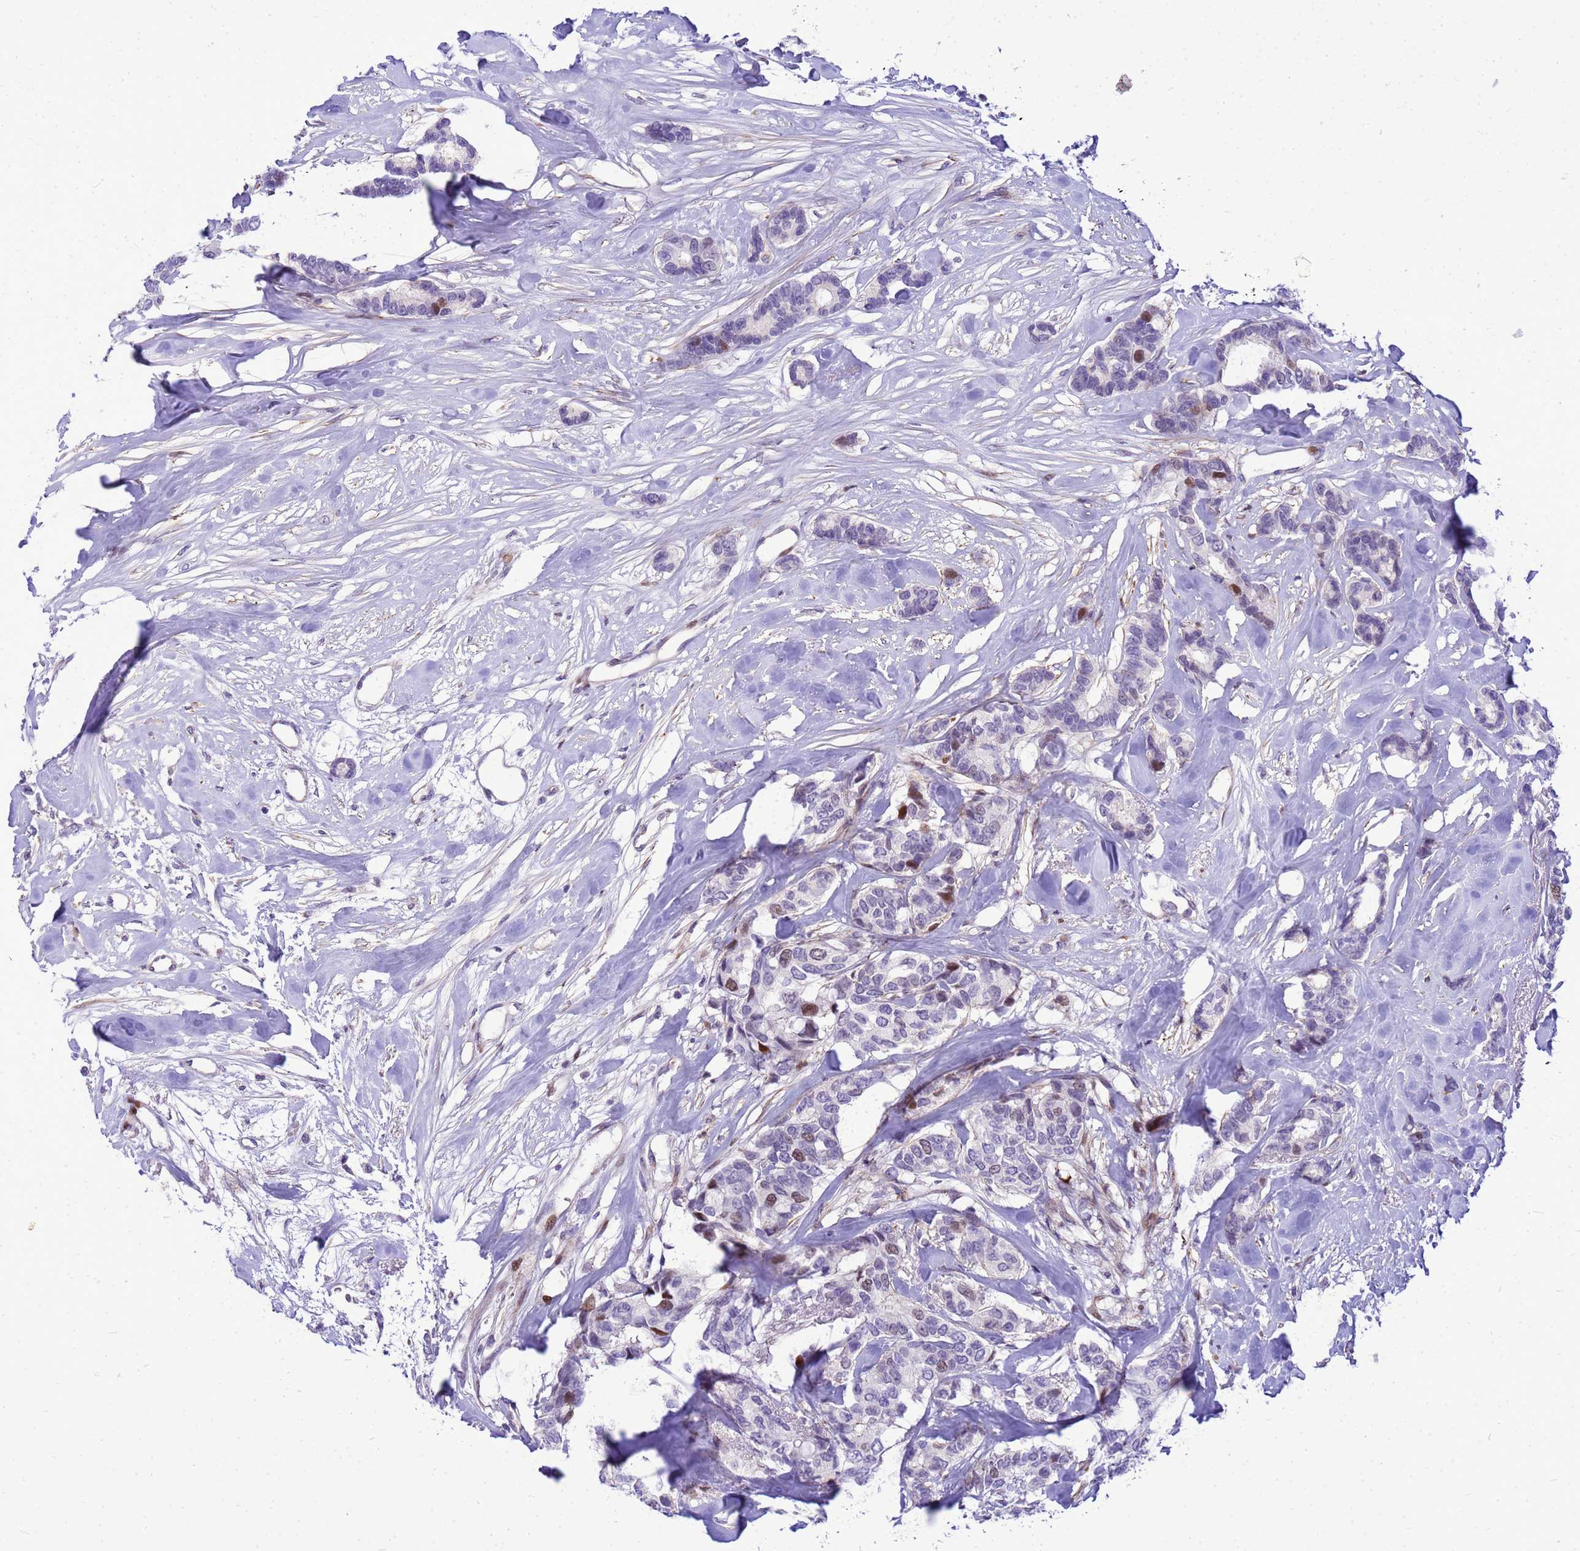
{"staining": {"intensity": "moderate", "quantity": "<25%", "location": "nuclear"}, "tissue": "breast cancer", "cell_type": "Tumor cells", "image_type": "cancer", "snomed": [{"axis": "morphology", "description": "Duct carcinoma"}, {"axis": "topography", "description": "Breast"}], "caption": "A micrograph showing moderate nuclear staining in approximately <25% of tumor cells in breast cancer, as visualized by brown immunohistochemical staining.", "gene": "ADAMTS7", "patient": {"sex": "female", "age": 87}}